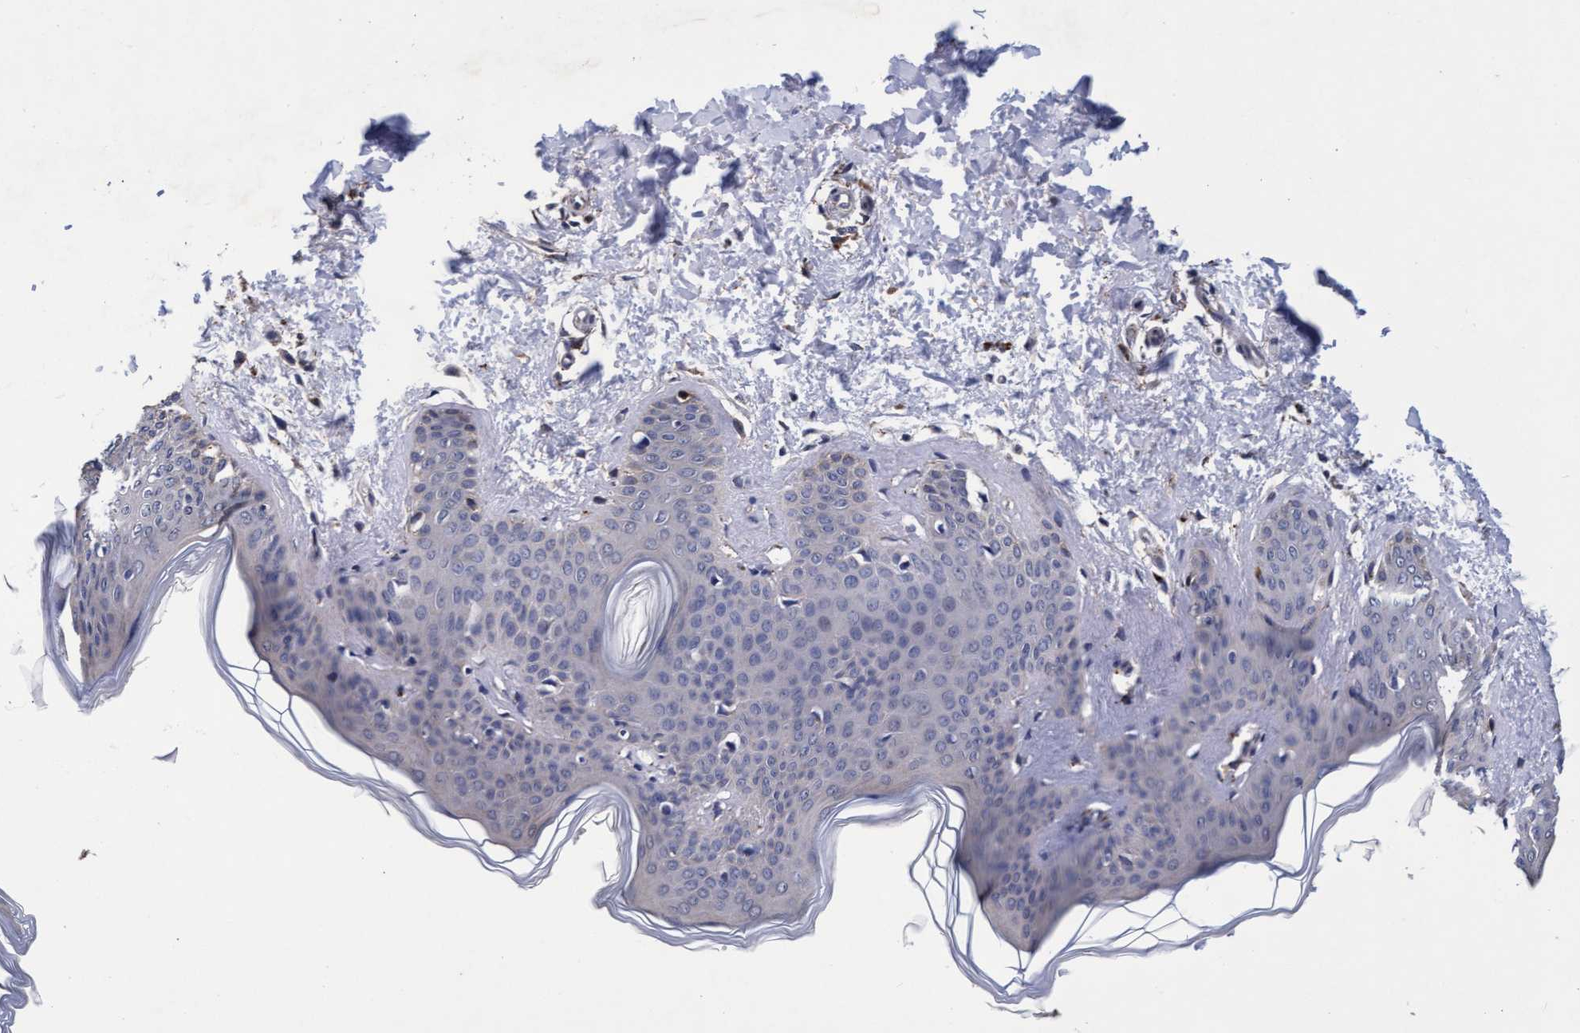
{"staining": {"intensity": "weak", "quantity": "25%-75%", "location": "cytoplasmic/membranous"}, "tissue": "skin", "cell_type": "Fibroblasts", "image_type": "normal", "snomed": [{"axis": "morphology", "description": "Normal tissue, NOS"}, {"axis": "topography", "description": "Skin"}], "caption": "Skin was stained to show a protein in brown. There is low levels of weak cytoplasmic/membranous staining in approximately 25%-75% of fibroblasts. (DAB (3,3'-diaminobenzidine) IHC, brown staining for protein, blue staining for nuclei).", "gene": "CPQ", "patient": {"sex": "female", "age": 17}}